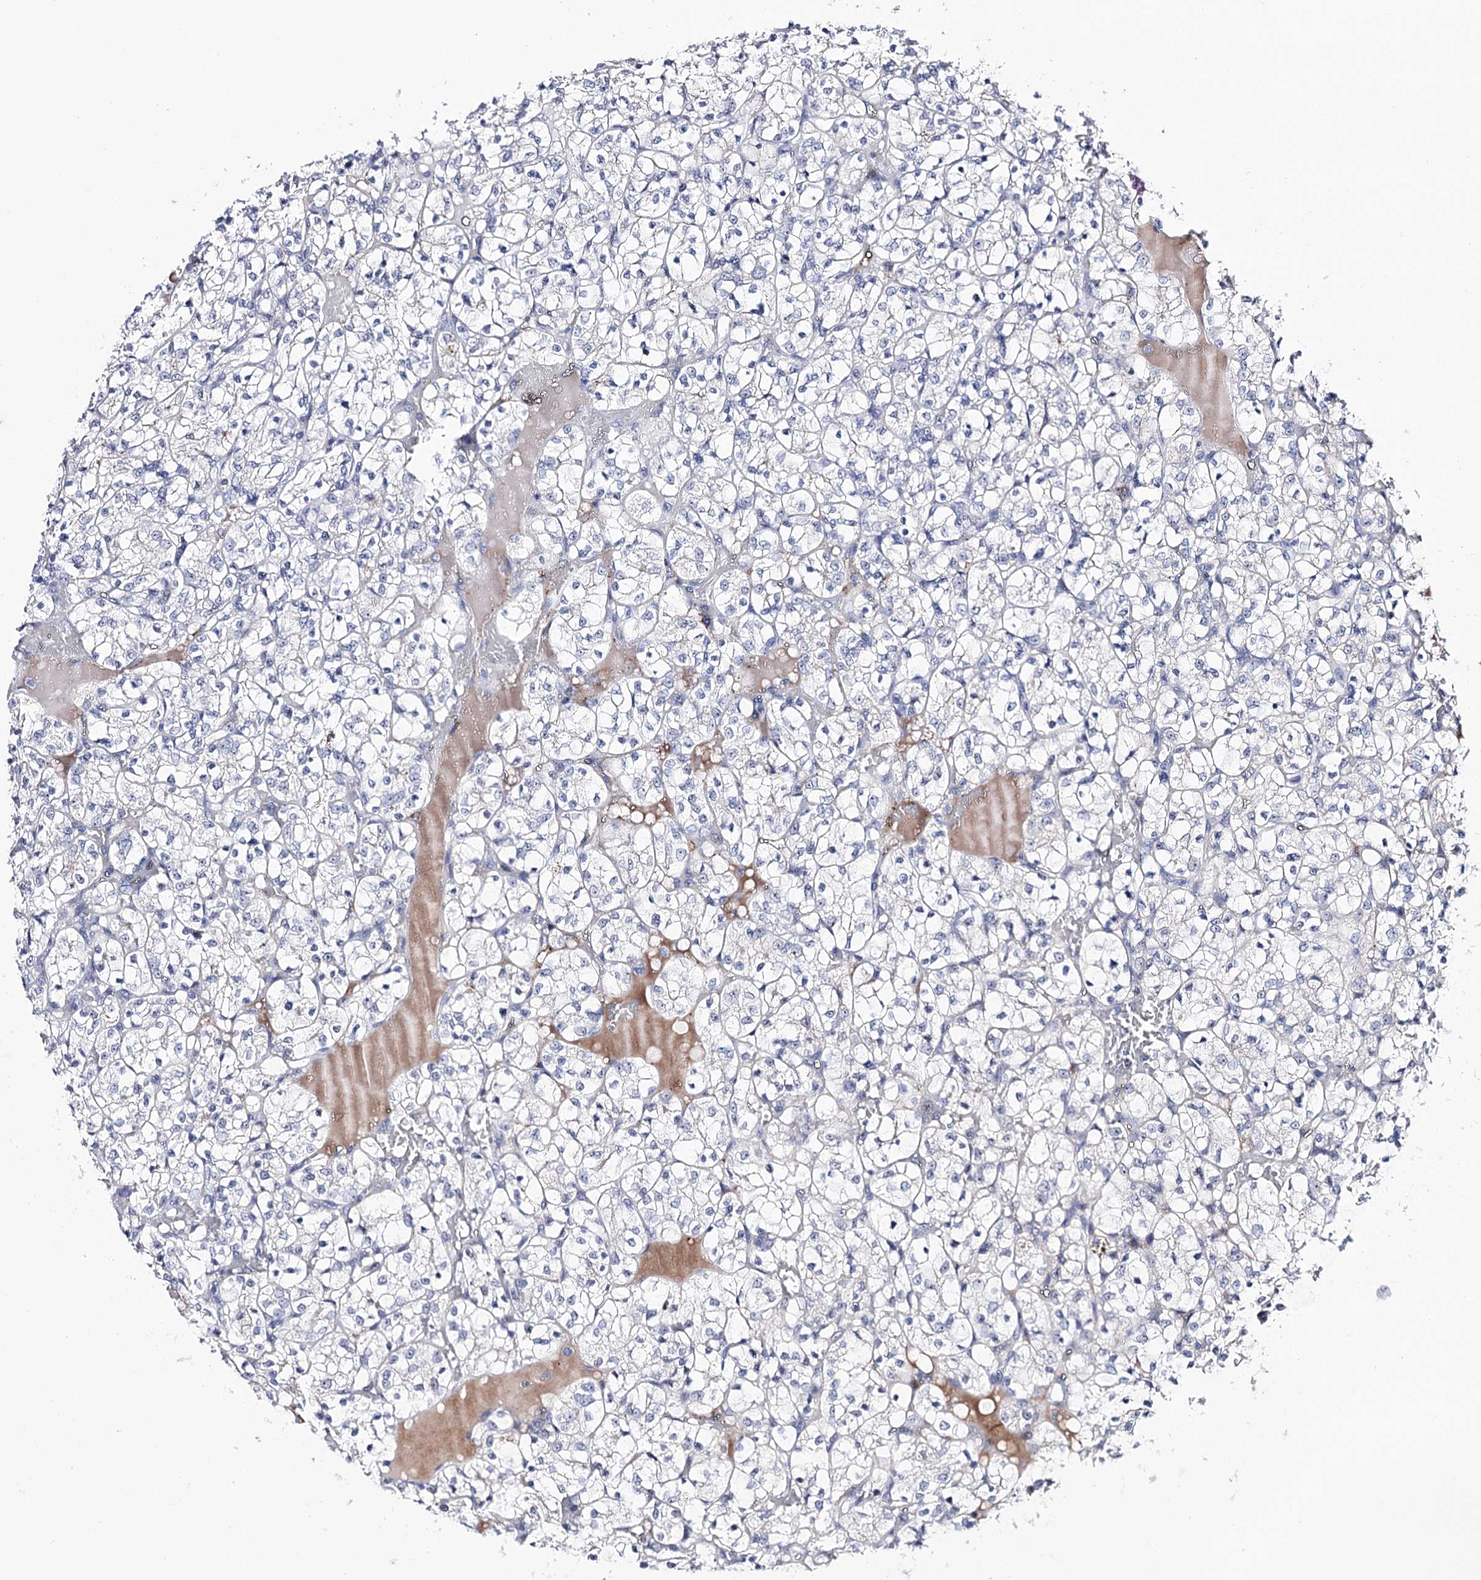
{"staining": {"intensity": "negative", "quantity": "none", "location": "none"}, "tissue": "renal cancer", "cell_type": "Tumor cells", "image_type": "cancer", "snomed": [{"axis": "morphology", "description": "Adenocarcinoma, NOS"}, {"axis": "topography", "description": "Kidney"}], "caption": "There is no significant expression in tumor cells of renal cancer.", "gene": "PCGF5", "patient": {"sex": "female", "age": 69}}